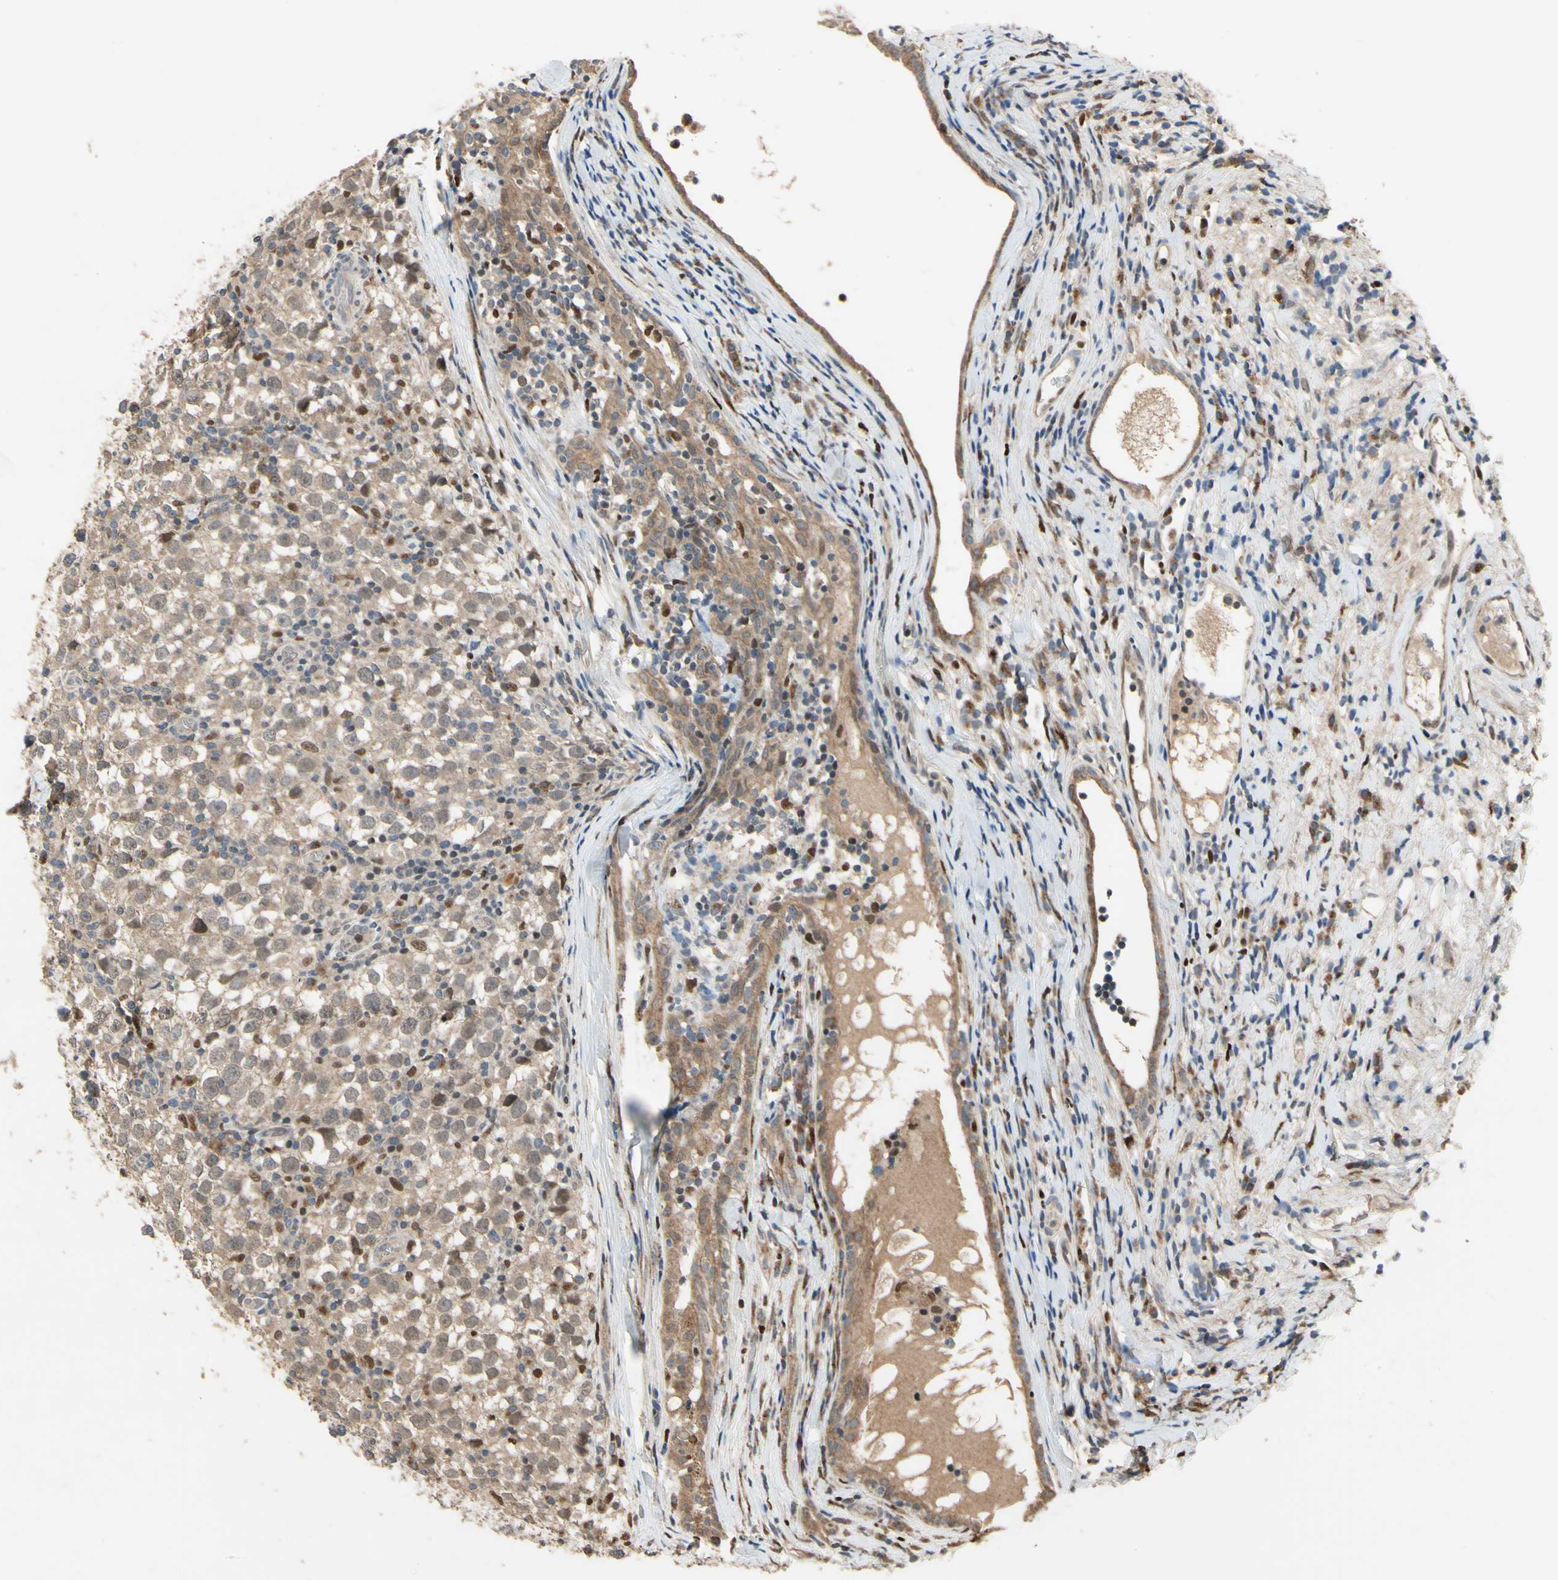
{"staining": {"intensity": "moderate", "quantity": "<25%", "location": "nuclear"}, "tissue": "testis cancer", "cell_type": "Tumor cells", "image_type": "cancer", "snomed": [{"axis": "morphology", "description": "Seminoma, NOS"}, {"axis": "topography", "description": "Testis"}], "caption": "The immunohistochemical stain shows moderate nuclear positivity in tumor cells of testis seminoma tissue.", "gene": "CGREF1", "patient": {"sex": "male", "age": 65}}